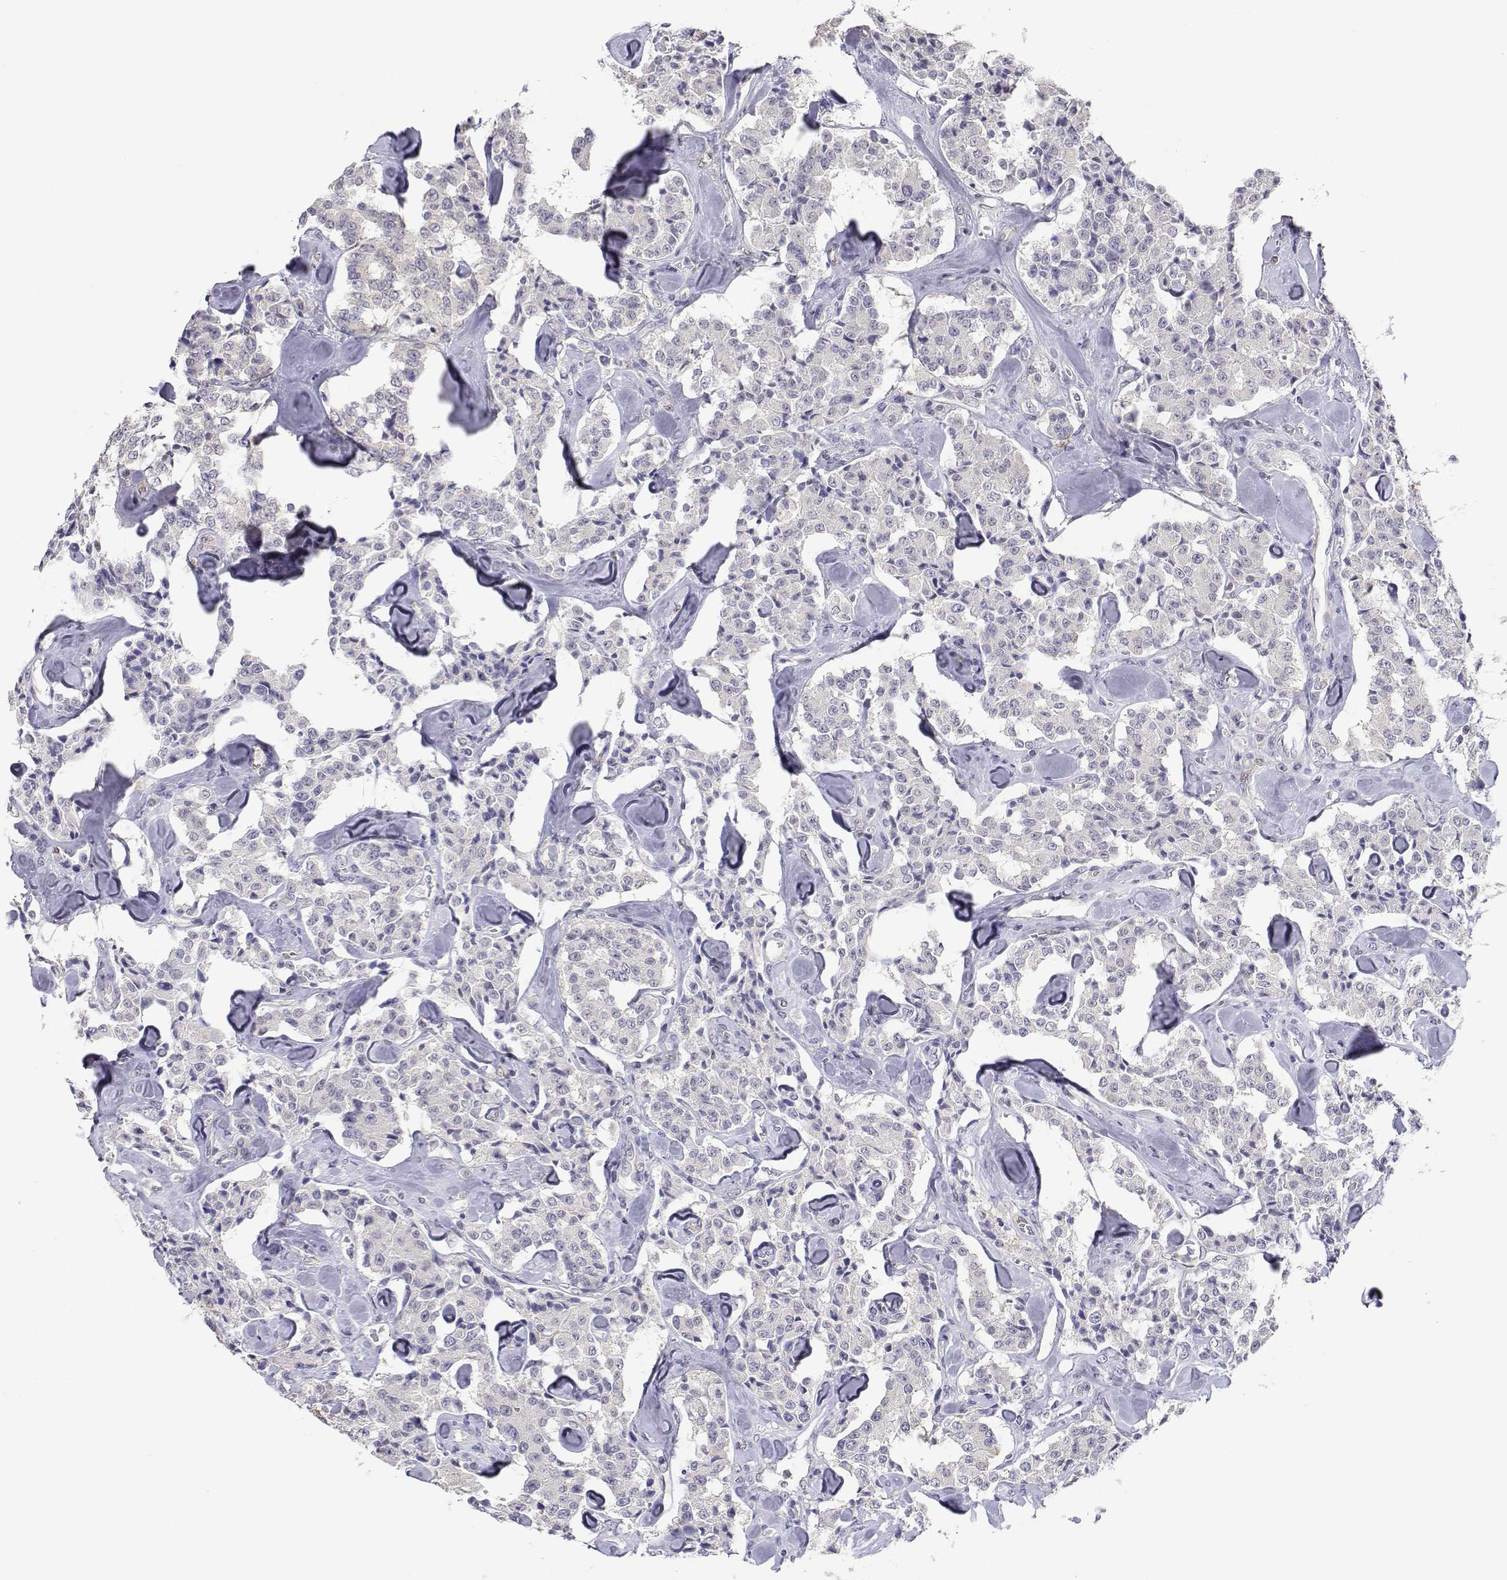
{"staining": {"intensity": "negative", "quantity": "none", "location": "none"}, "tissue": "carcinoid", "cell_type": "Tumor cells", "image_type": "cancer", "snomed": [{"axis": "morphology", "description": "Carcinoid, malignant, NOS"}, {"axis": "topography", "description": "Pancreas"}], "caption": "Immunohistochemistry (IHC) of human malignant carcinoid reveals no staining in tumor cells. (Immunohistochemistry, brightfield microscopy, high magnification).", "gene": "ADA", "patient": {"sex": "male", "age": 41}}